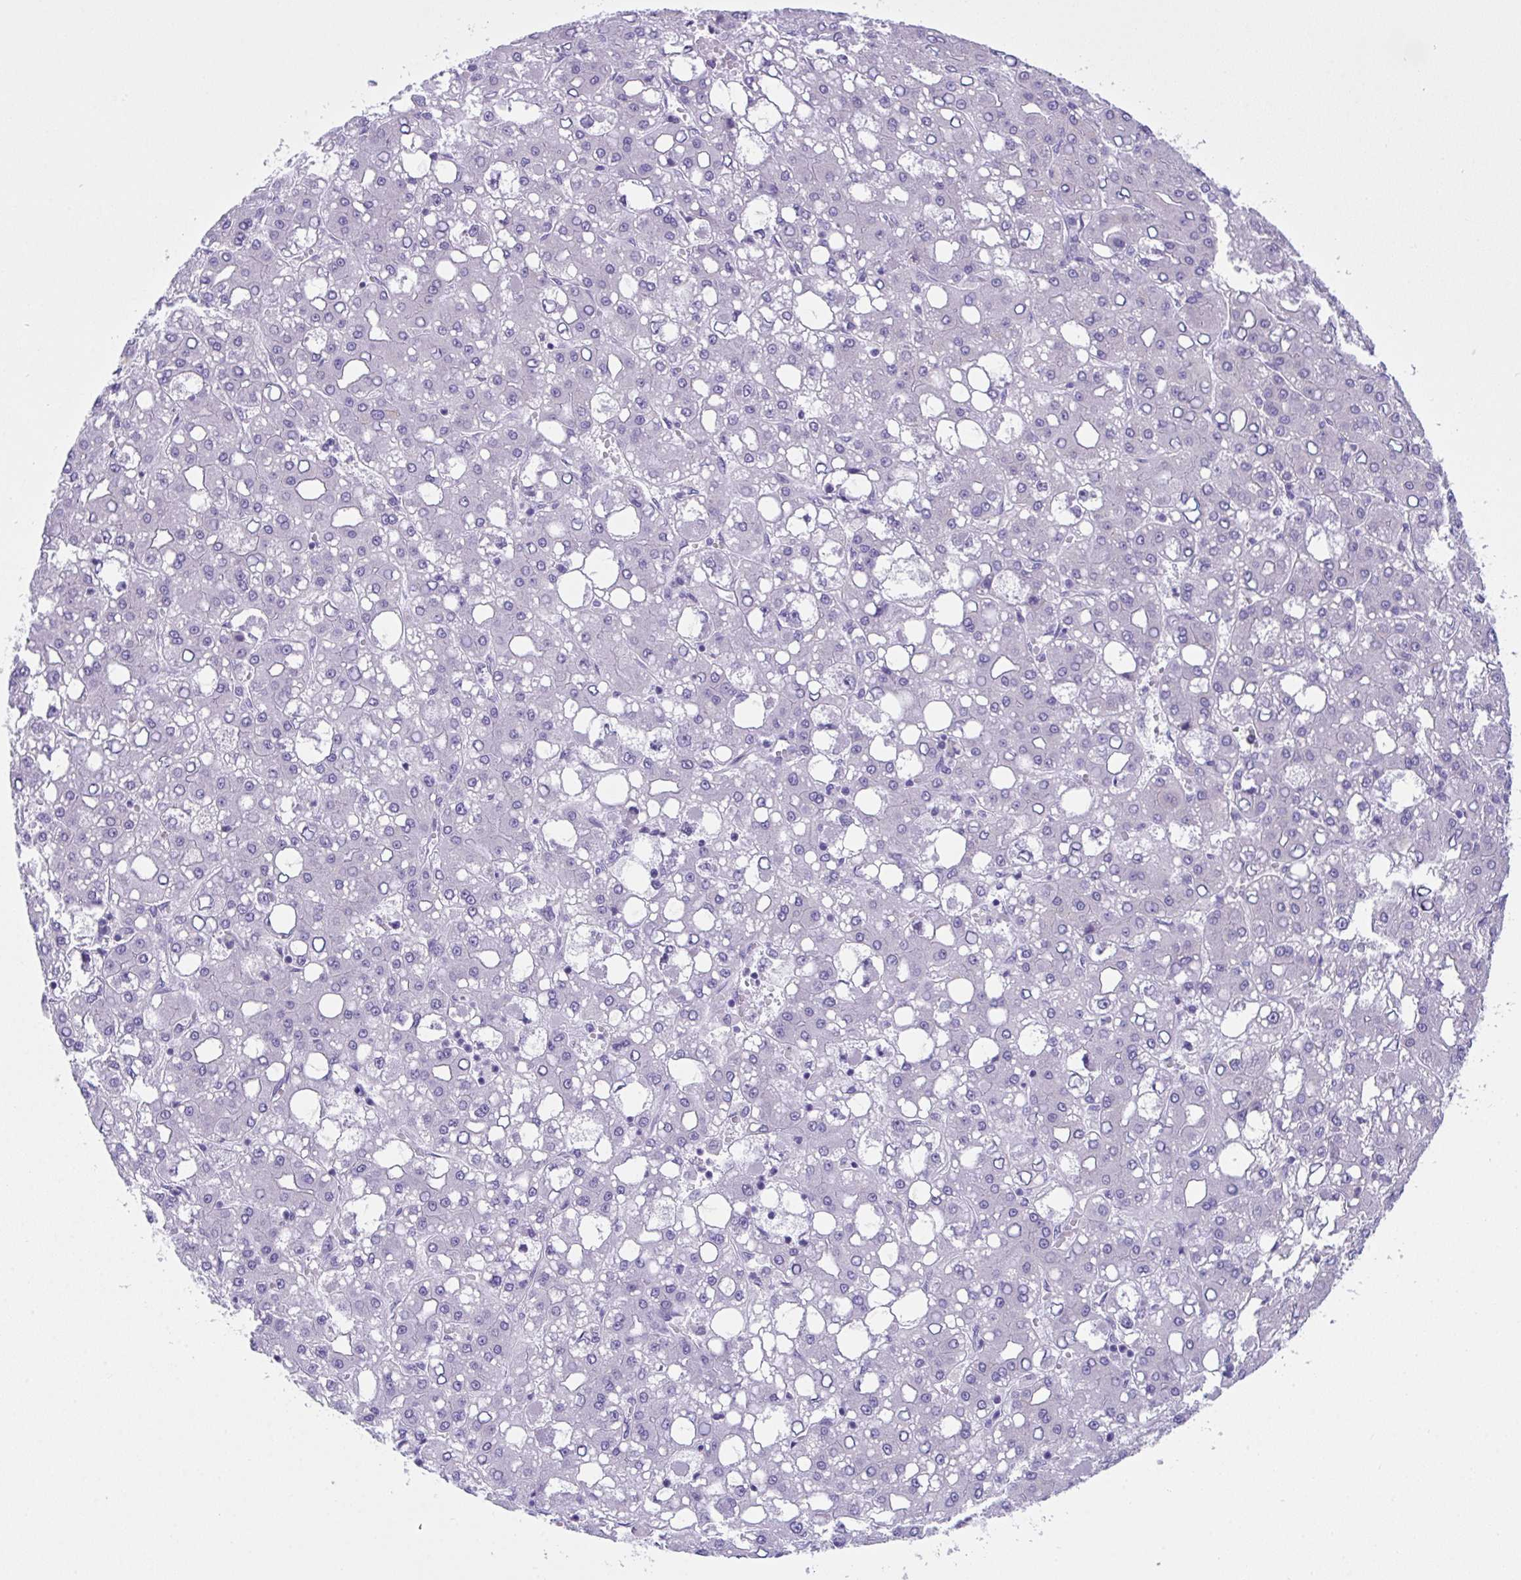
{"staining": {"intensity": "negative", "quantity": "none", "location": "none"}, "tissue": "liver cancer", "cell_type": "Tumor cells", "image_type": "cancer", "snomed": [{"axis": "morphology", "description": "Carcinoma, Hepatocellular, NOS"}, {"axis": "topography", "description": "Liver"}], "caption": "IHC photomicrograph of human liver hepatocellular carcinoma stained for a protein (brown), which exhibits no positivity in tumor cells.", "gene": "TMEM106B", "patient": {"sex": "male", "age": 65}}